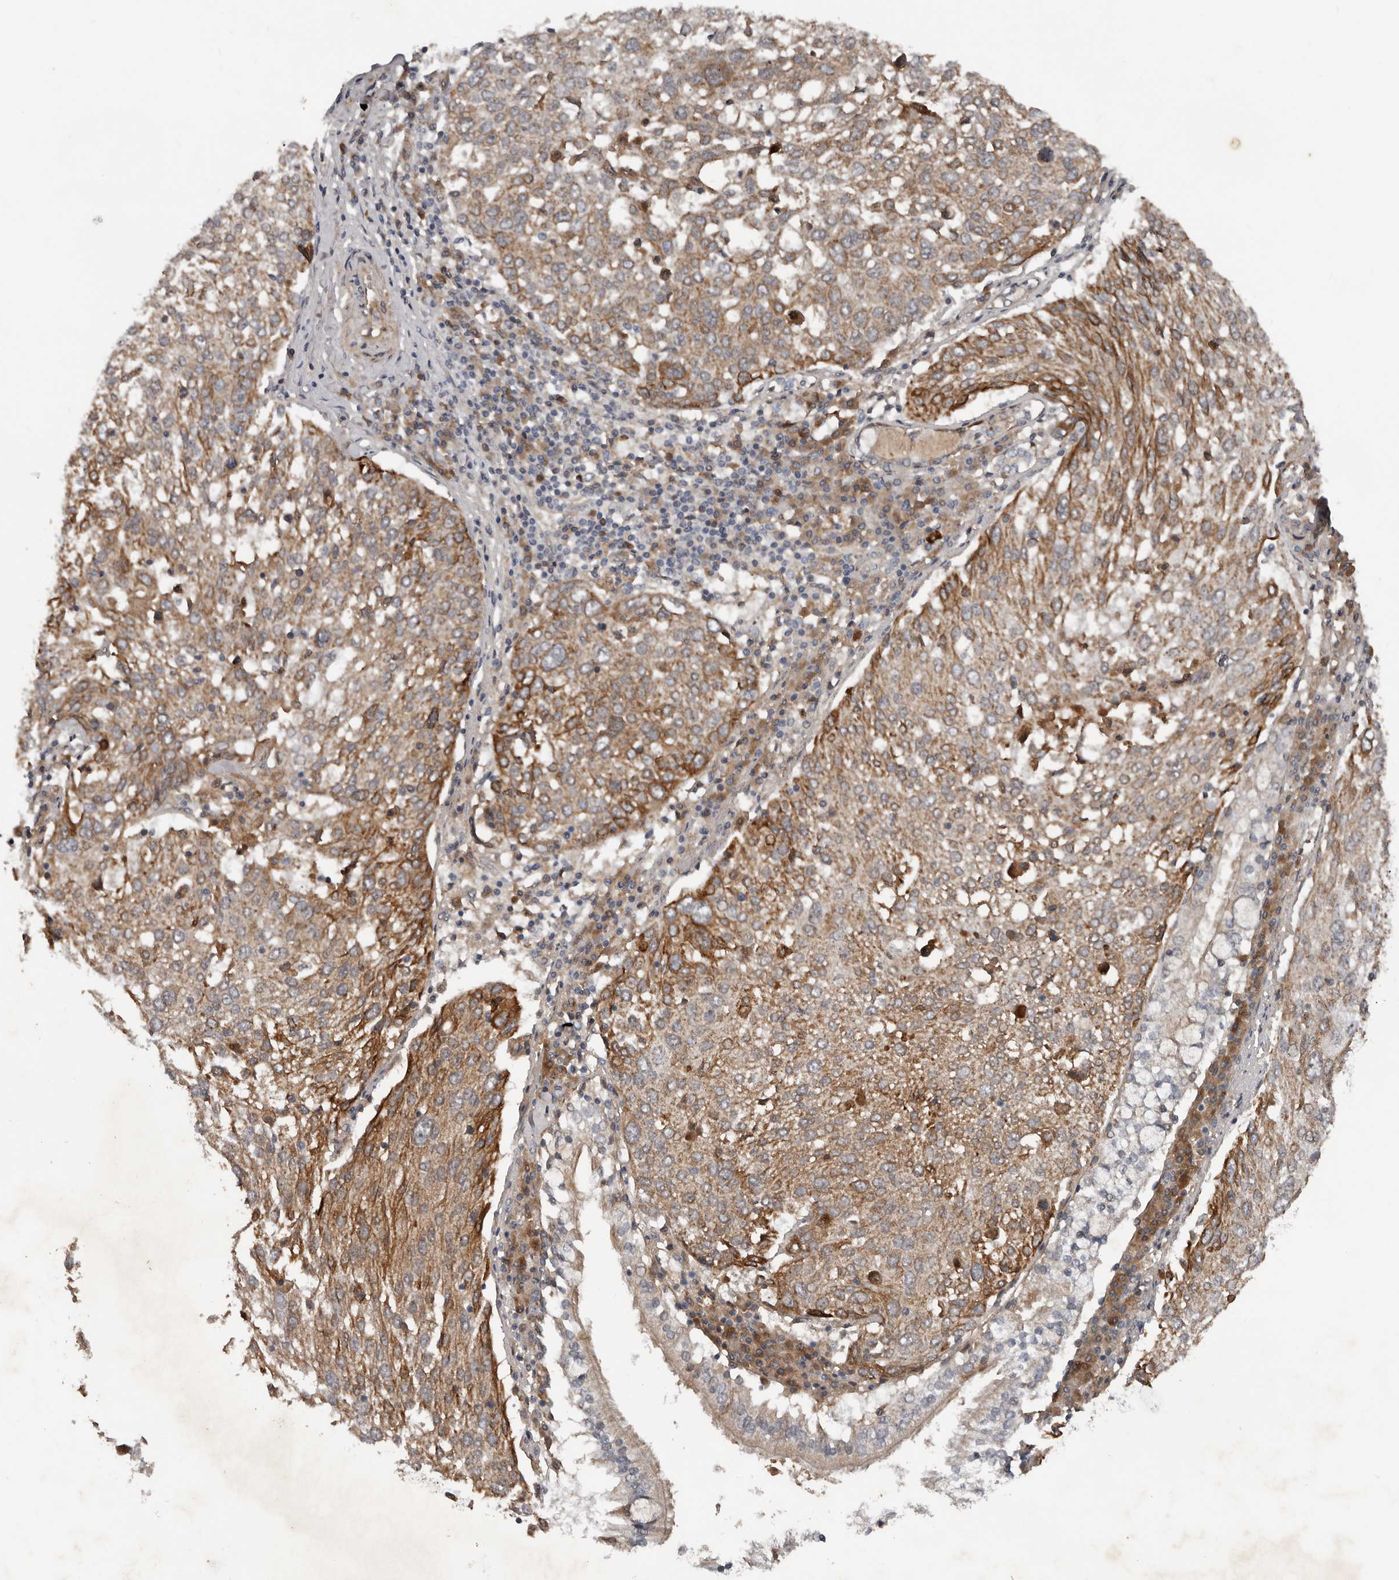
{"staining": {"intensity": "moderate", "quantity": ">75%", "location": "cytoplasmic/membranous"}, "tissue": "lung cancer", "cell_type": "Tumor cells", "image_type": "cancer", "snomed": [{"axis": "morphology", "description": "Squamous cell carcinoma, NOS"}, {"axis": "topography", "description": "Lung"}], "caption": "The photomicrograph reveals a brown stain indicating the presence of a protein in the cytoplasmic/membranous of tumor cells in lung cancer.", "gene": "DNAJB4", "patient": {"sex": "male", "age": 65}}